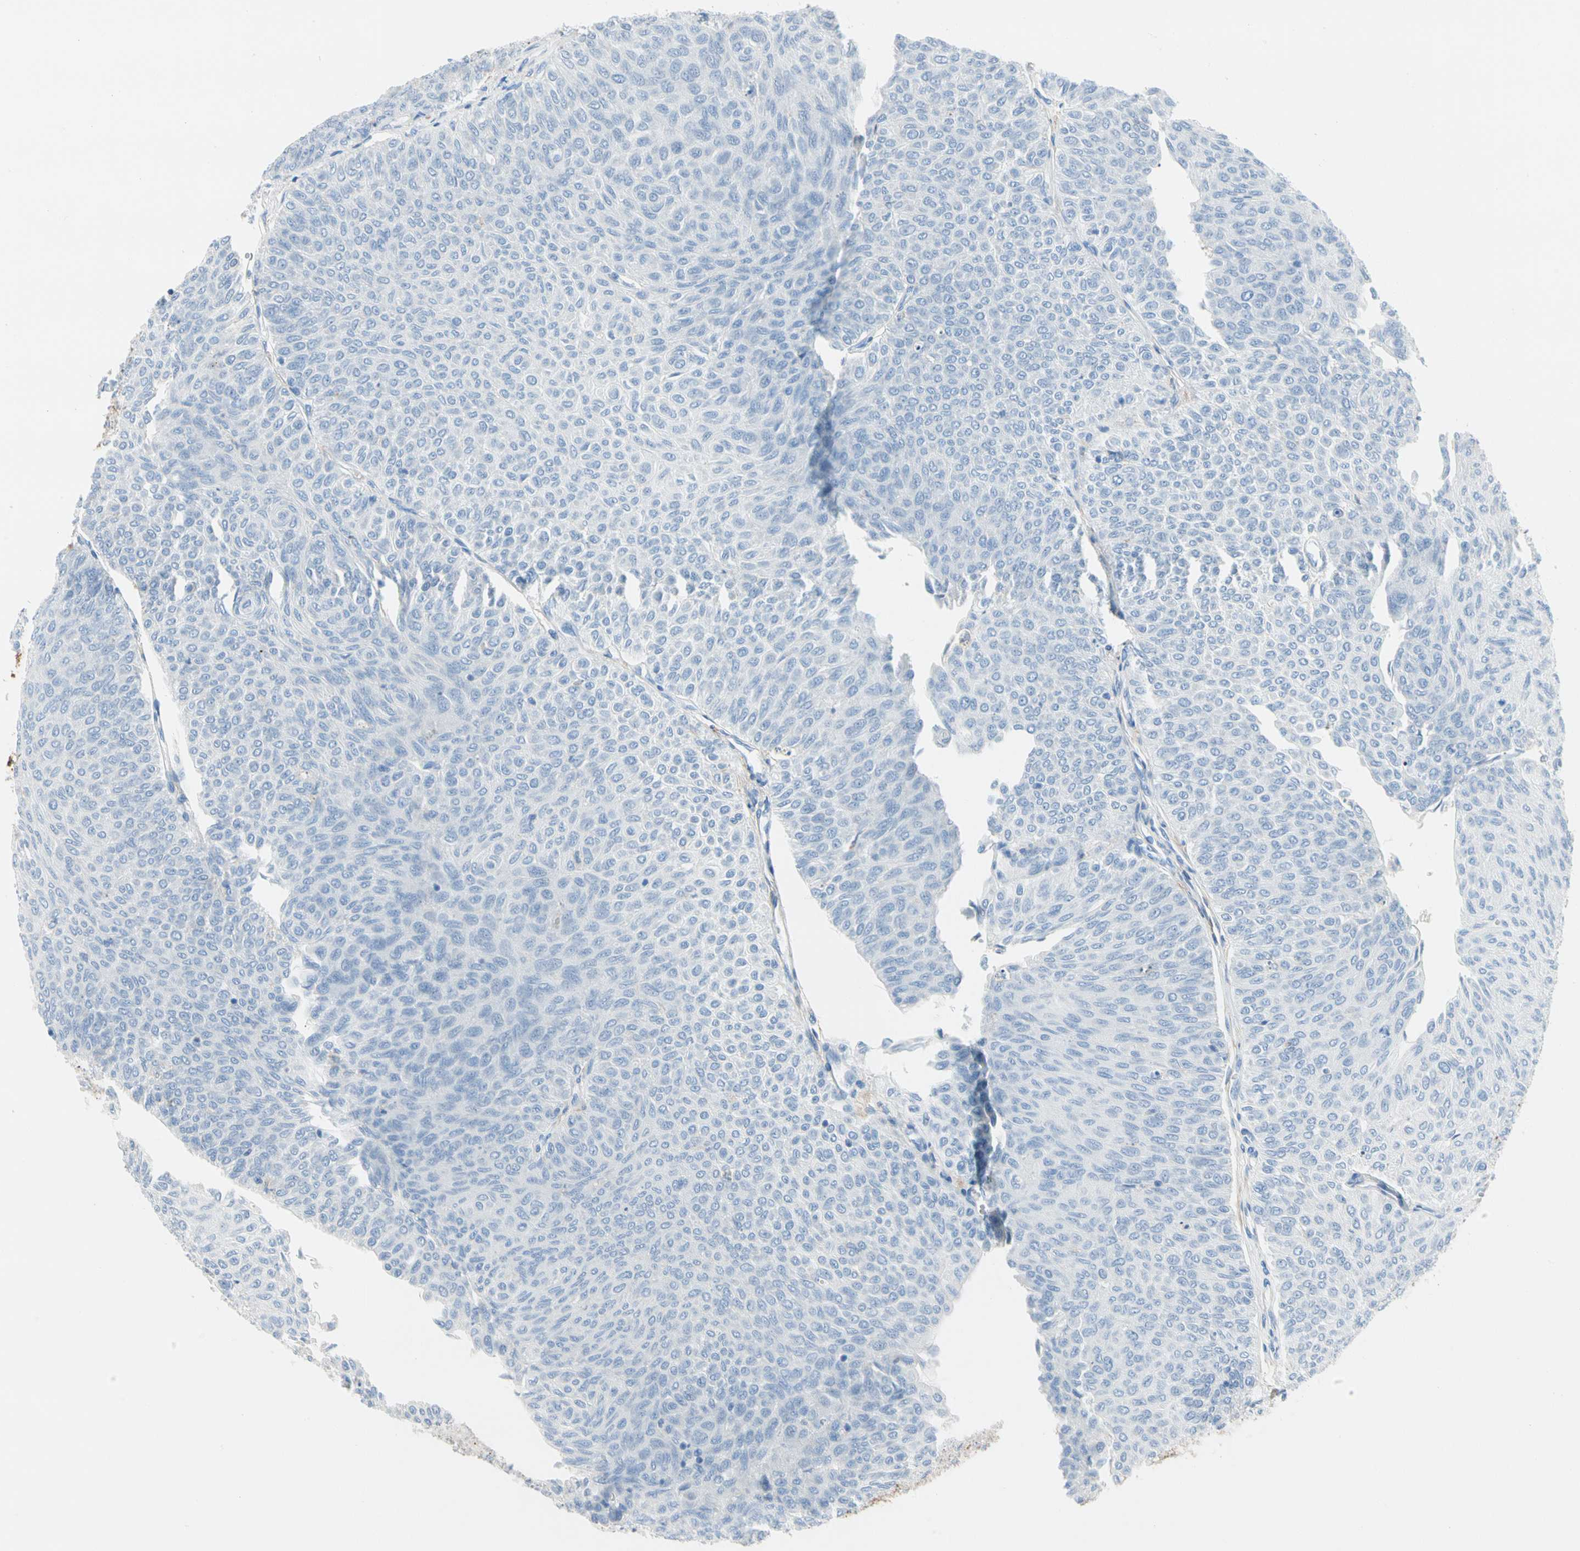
{"staining": {"intensity": "negative", "quantity": "none", "location": "none"}, "tissue": "urothelial cancer", "cell_type": "Tumor cells", "image_type": "cancer", "snomed": [{"axis": "morphology", "description": "Urothelial carcinoma, Low grade"}, {"axis": "topography", "description": "Urinary bladder"}], "caption": "A photomicrograph of human urothelial cancer is negative for staining in tumor cells.", "gene": "CLEC4A", "patient": {"sex": "male", "age": 78}}